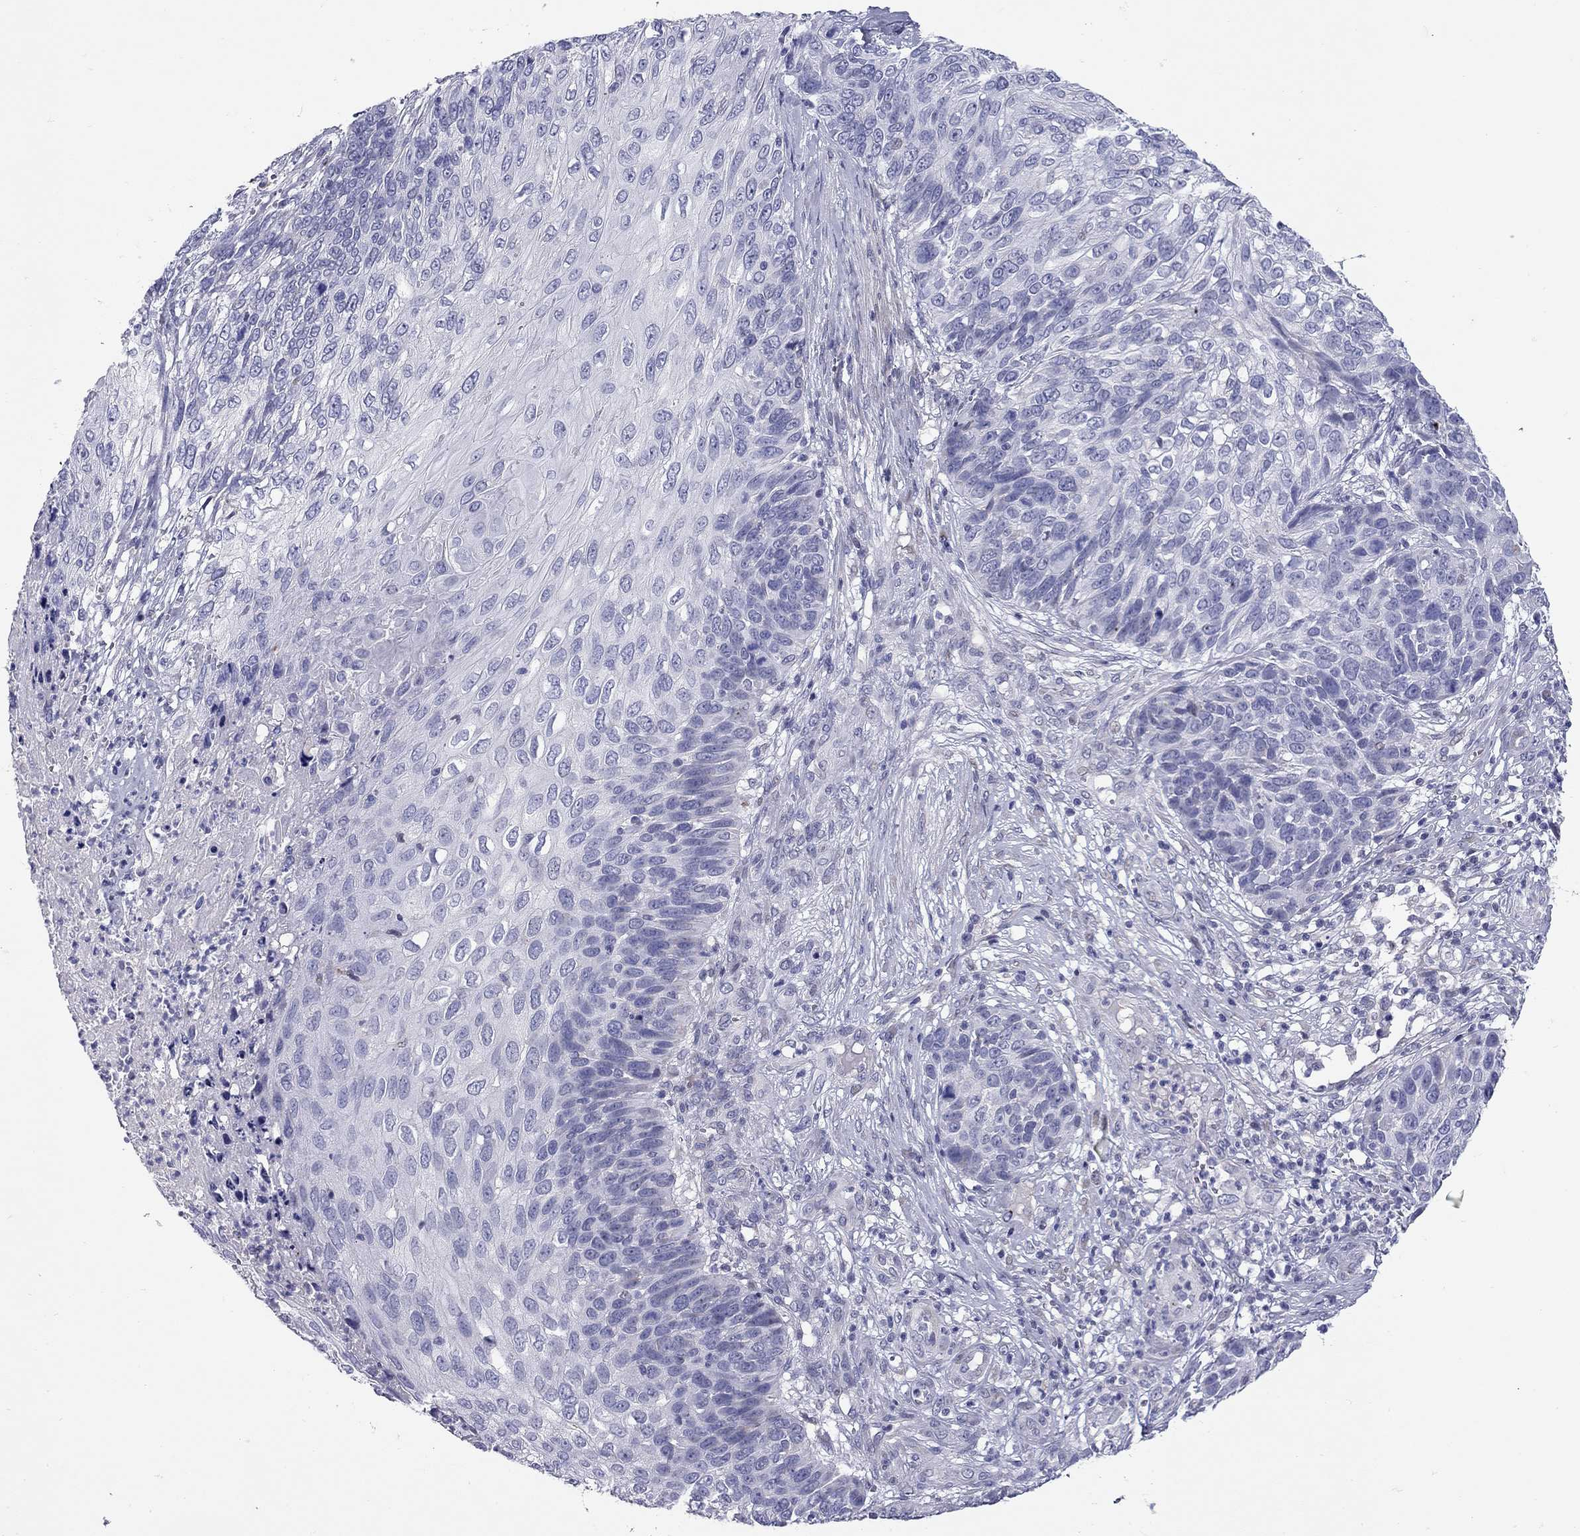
{"staining": {"intensity": "negative", "quantity": "none", "location": "none"}, "tissue": "skin cancer", "cell_type": "Tumor cells", "image_type": "cancer", "snomed": [{"axis": "morphology", "description": "Squamous cell carcinoma, NOS"}, {"axis": "topography", "description": "Skin"}], "caption": "The histopathology image demonstrates no significant expression in tumor cells of skin squamous cell carcinoma.", "gene": "C8orf88", "patient": {"sex": "male", "age": 92}}